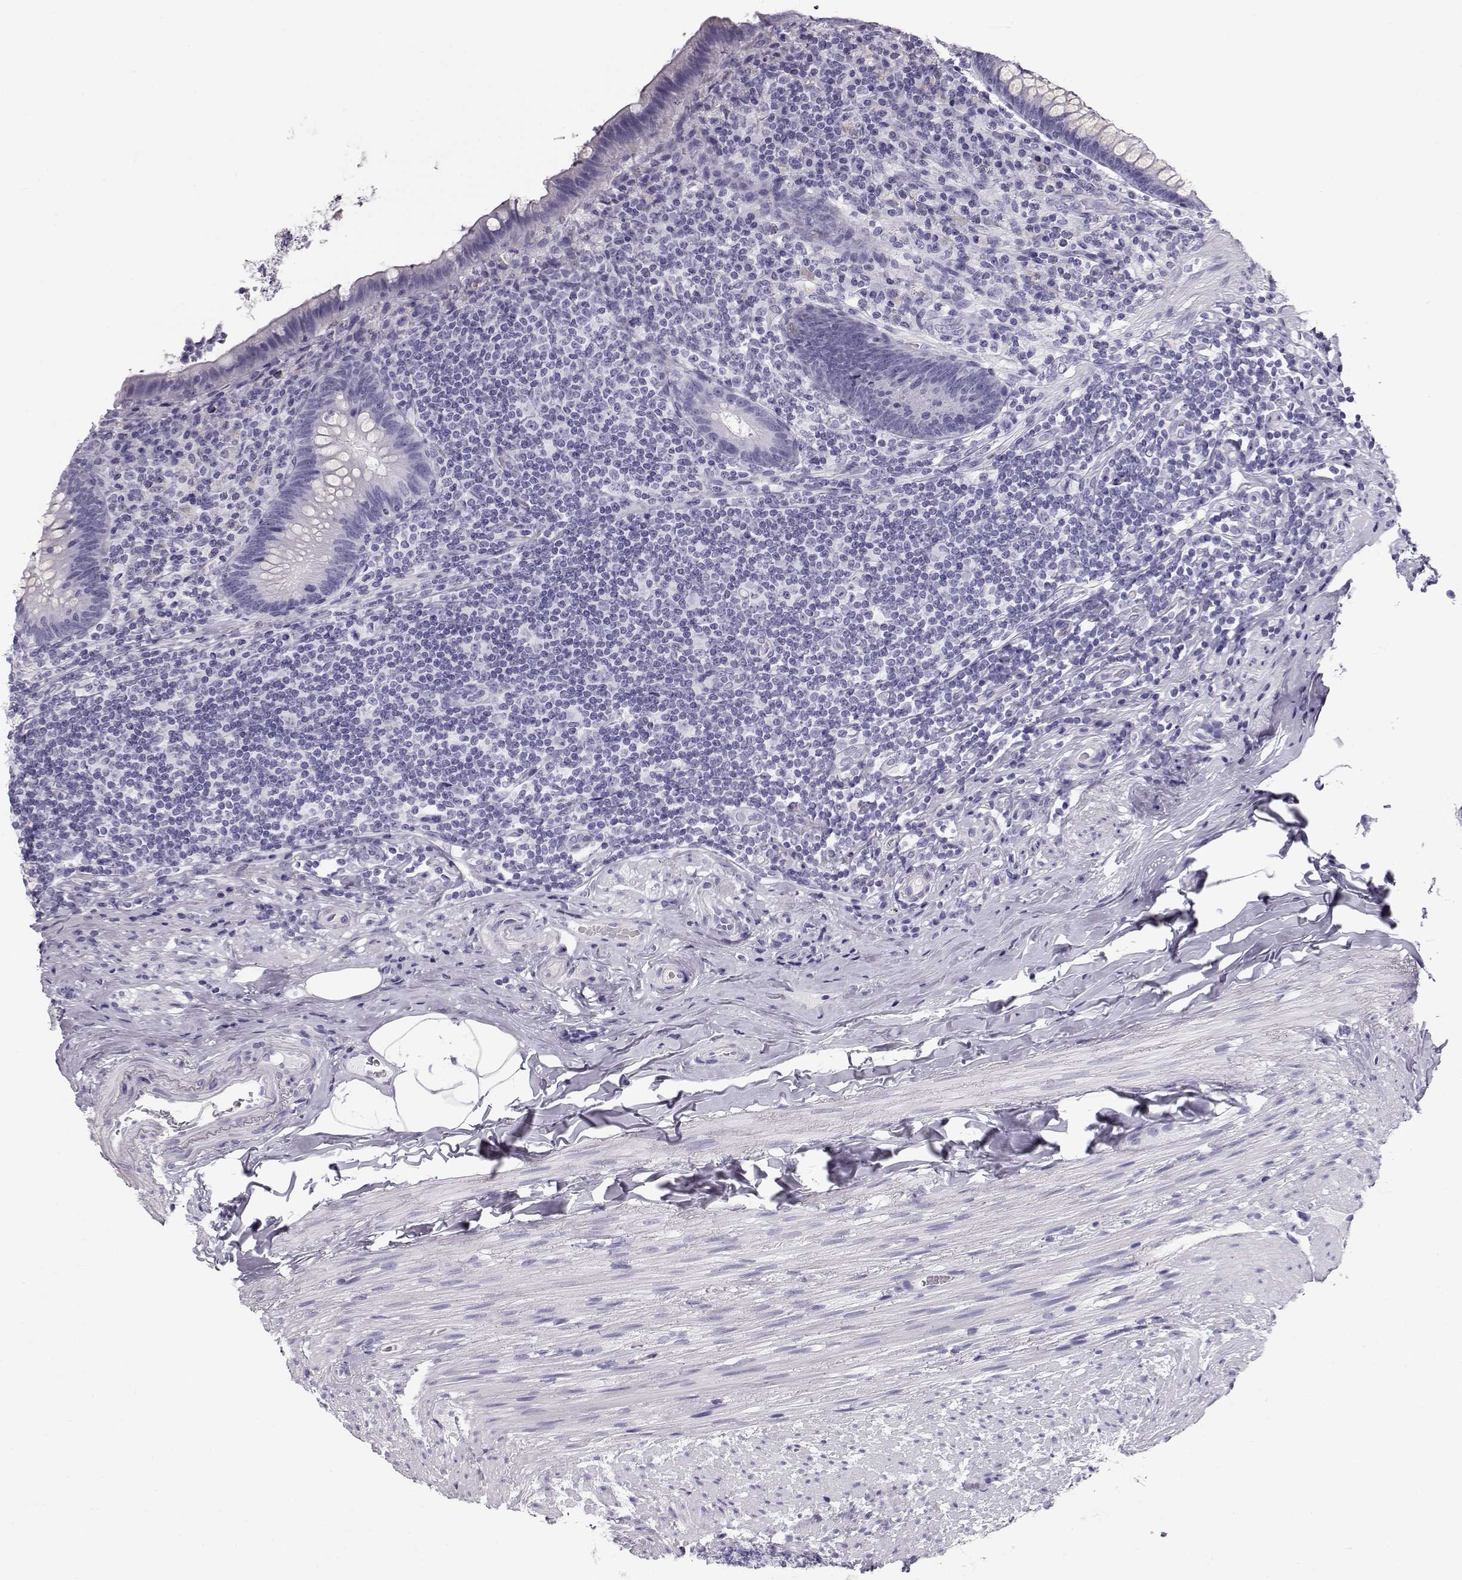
{"staining": {"intensity": "negative", "quantity": "none", "location": "none"}, "tissue": "appendix", "cell_type": "Glandular cells", "image_type": "normal", "snomed": [{"axis": "morphology", "description": "Normal tissue, NOS"}, {"axis": "topography", "description": "Appendix"}], "caption": "A photomicrograph of human appendix is negative for staining in glandular cells. Brightfield microscopy of immunohistochemistry (IHC) stained with DAB (brown) and hematoxylin (blue), captured at high magnification.", "gene": "RD3", "patient": {"sex": "male", "age": 47}}